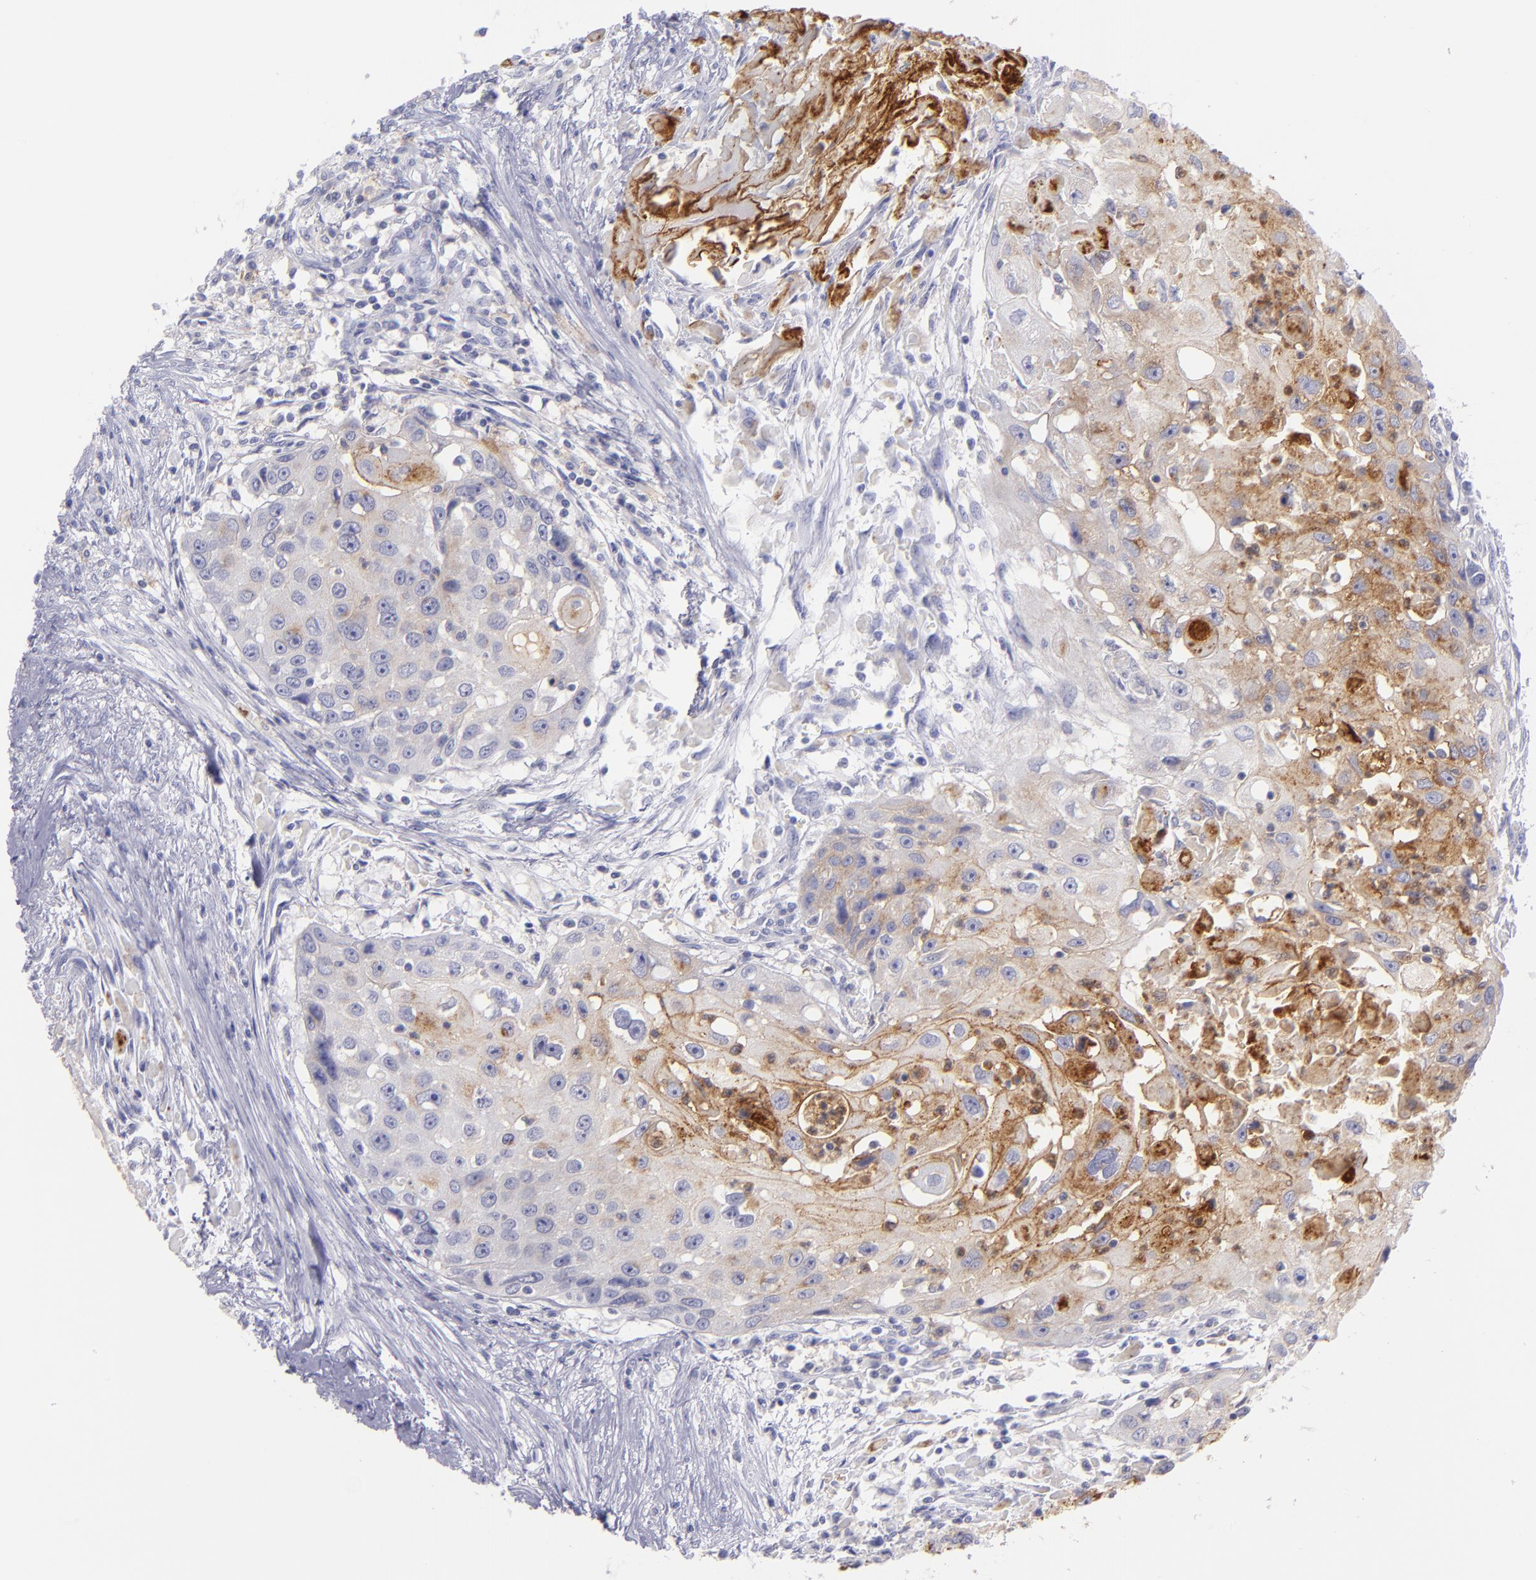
{"staining": {"intensity": "moderate", "quantity": "<25%", "location": "cytoplasmic/membranous"}, "tissue": "head and neck cancer", "cell_type": "Tumor cells", "image_type": "cancer", "snomed": [{"axis": "morphology", "description": "Squamous cell carcinoma, NOS"}, {"axis": "topography", "description": "Head-Neck"}], "caption": "Protein analysis of head and neck squamous cell carcinoma tissue displays moderate cytoplasmic/membranous staining in approximately <25% of tumor cells. The staining was performed using DAB (3,3'-diaminobenzidine) to visualize the protein expression in brown, while the nuclei were stained in blue with hematoxylin (Magnification: 20x).", "gene": "CD82", "patient": {"sex": "male", "age": 64}}